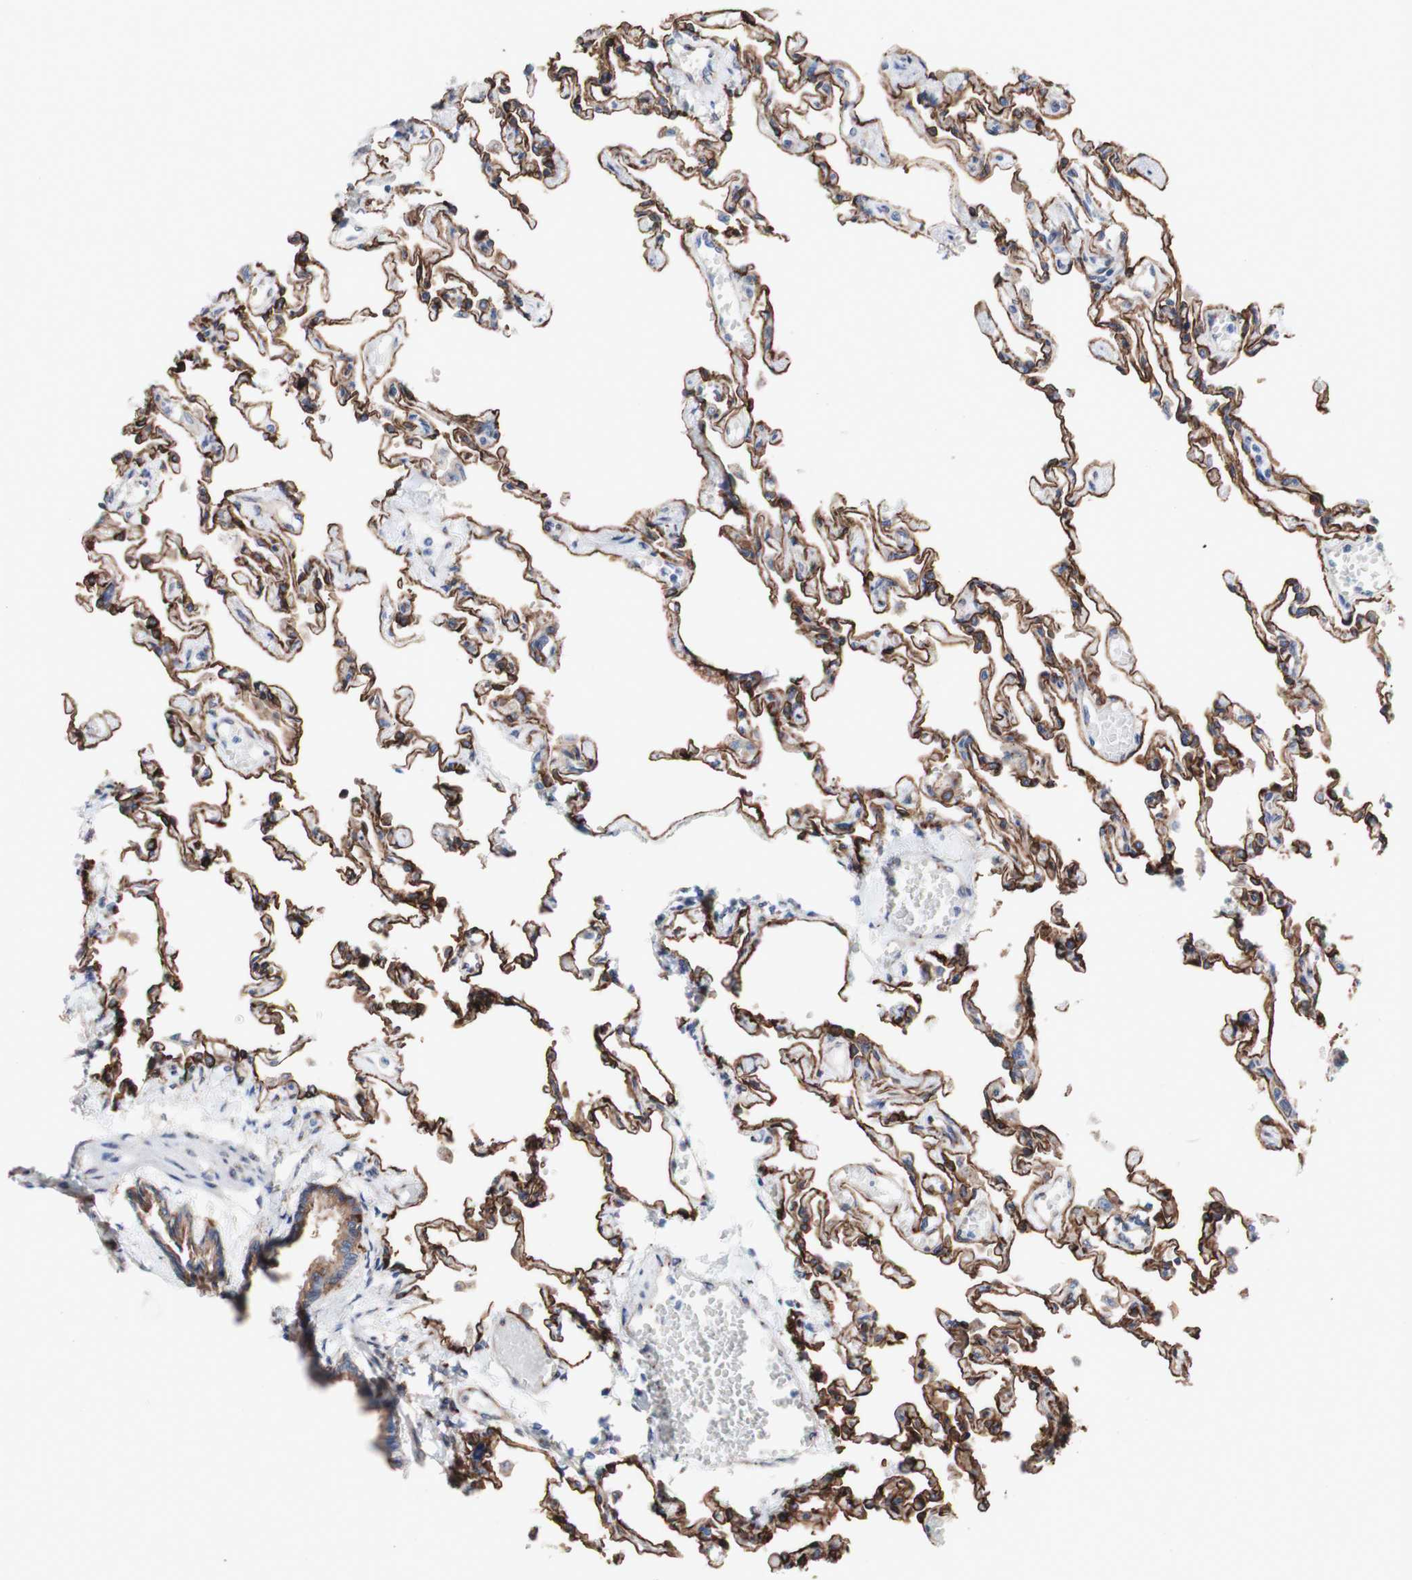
{"staining": {"intensity": "strong", "quantity": ">75%", "location": "cytoplasmic/membranous"}, "tissue": "lung", "cell_type": "Alveolar cells", "image_type": "normal", "snomed": [{"axis": "morphology", "description": "Normal tissue, NOS"}, {"axis": "topography", "description": "Lung"}], "caption": "About >75% of alveolar cells in normal human lung show strong cytoplasmic/membranous protein staining as visualized by brown immunohistochemical staining.", "gene": "LRIG3", "patient": {"sex": "male", "age": 21}}